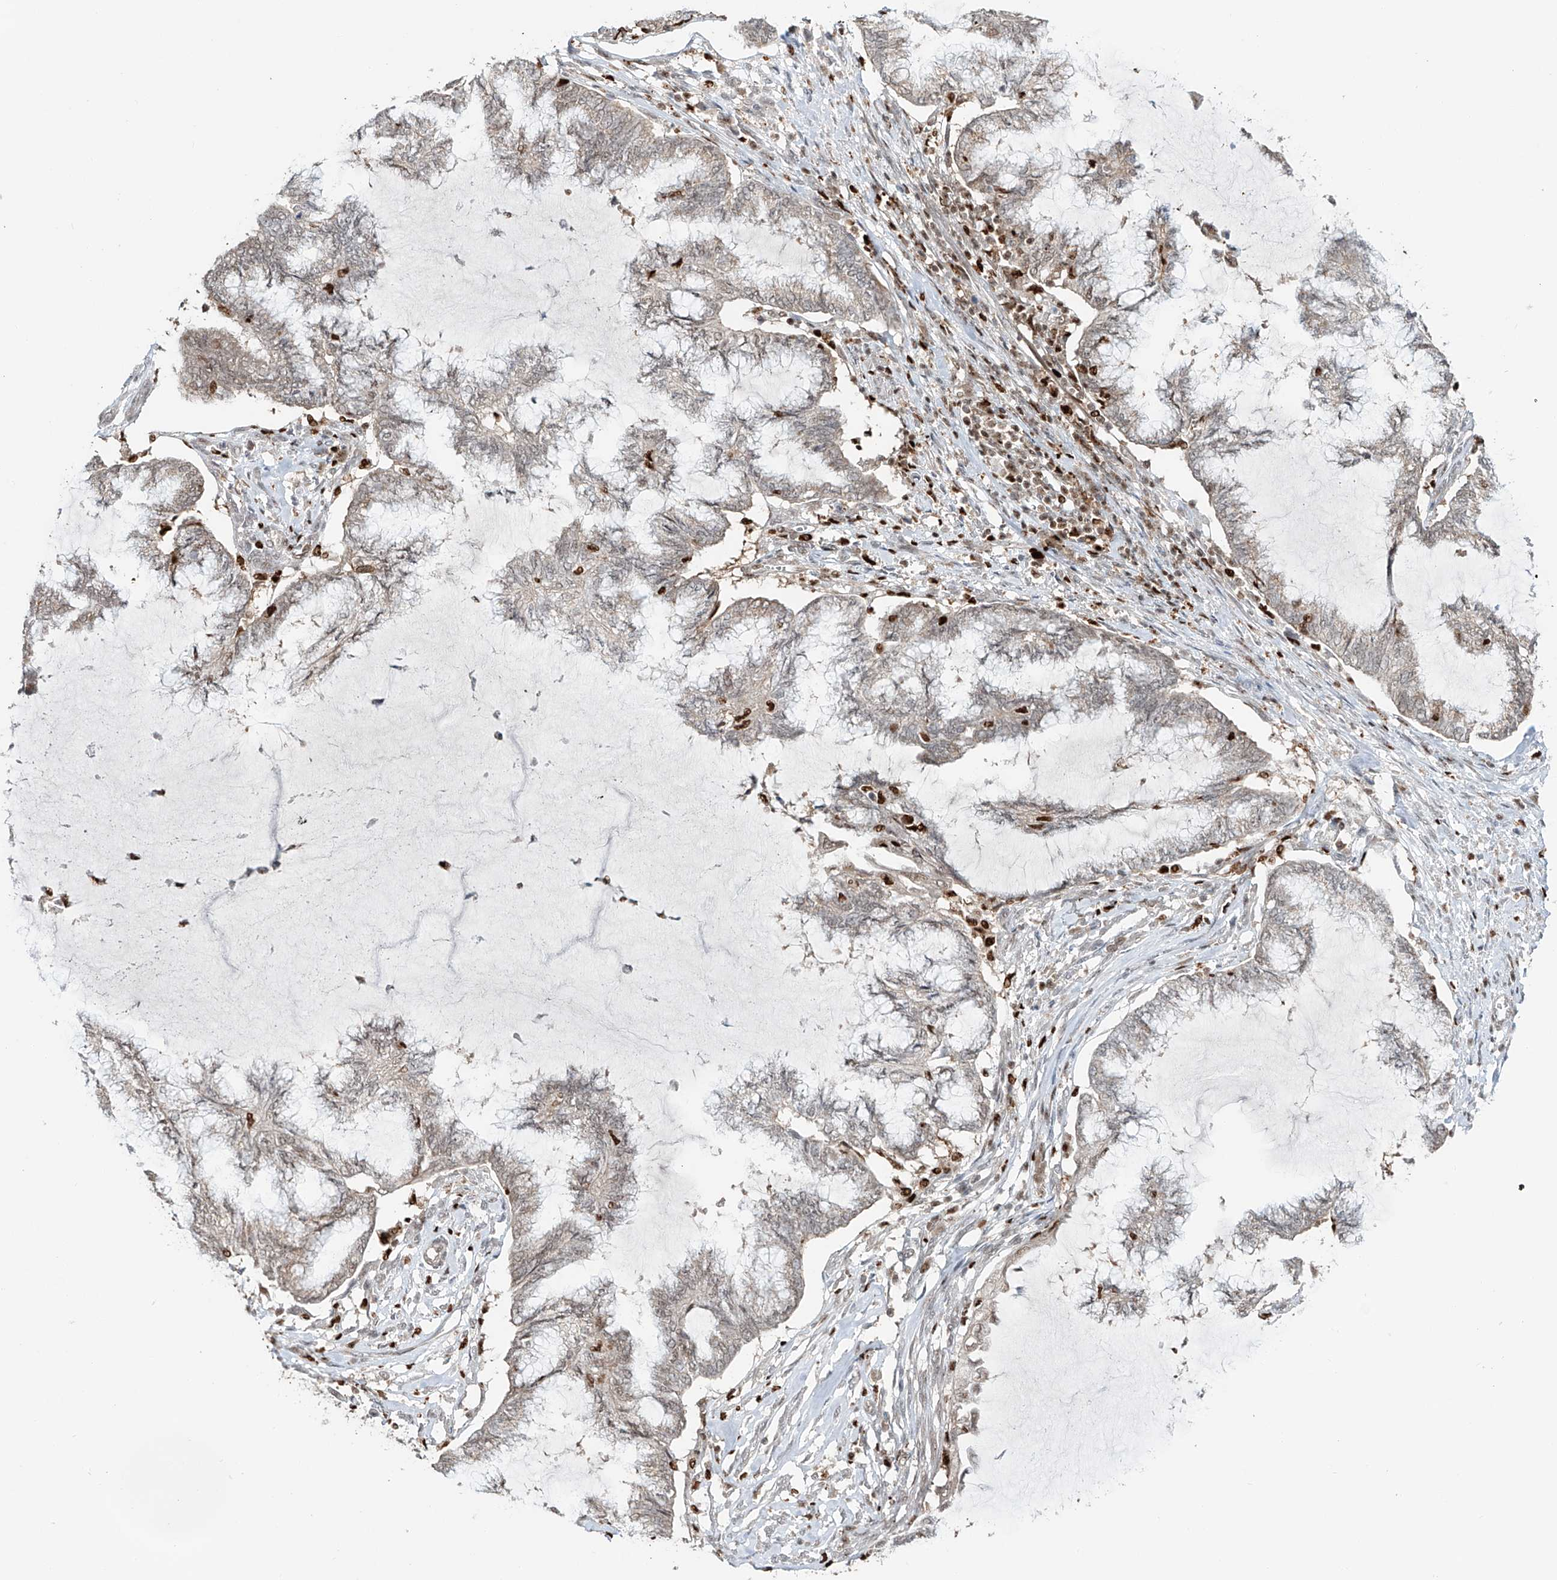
{"staining": {"intensity": "negative", "quantity": "none", "location": "none"}, "tissue": "endometrial cancer", "cell_type": "Tumor cells", "image_type": "cancer", "snomed": [{"axis": "morphology", "description": "Adenocarcinoma, NOS"}, {"axis": "topography", "description": "Endometrium"}], "caption": "This histopathology image is of endometrial cancer stained with IHC to label a protein in brown with the nuclei are counter-stained blue. There is no expression in tumor cells.", "gene": "DZIP1L", "patient": {"sex": "female", "age": 86}}